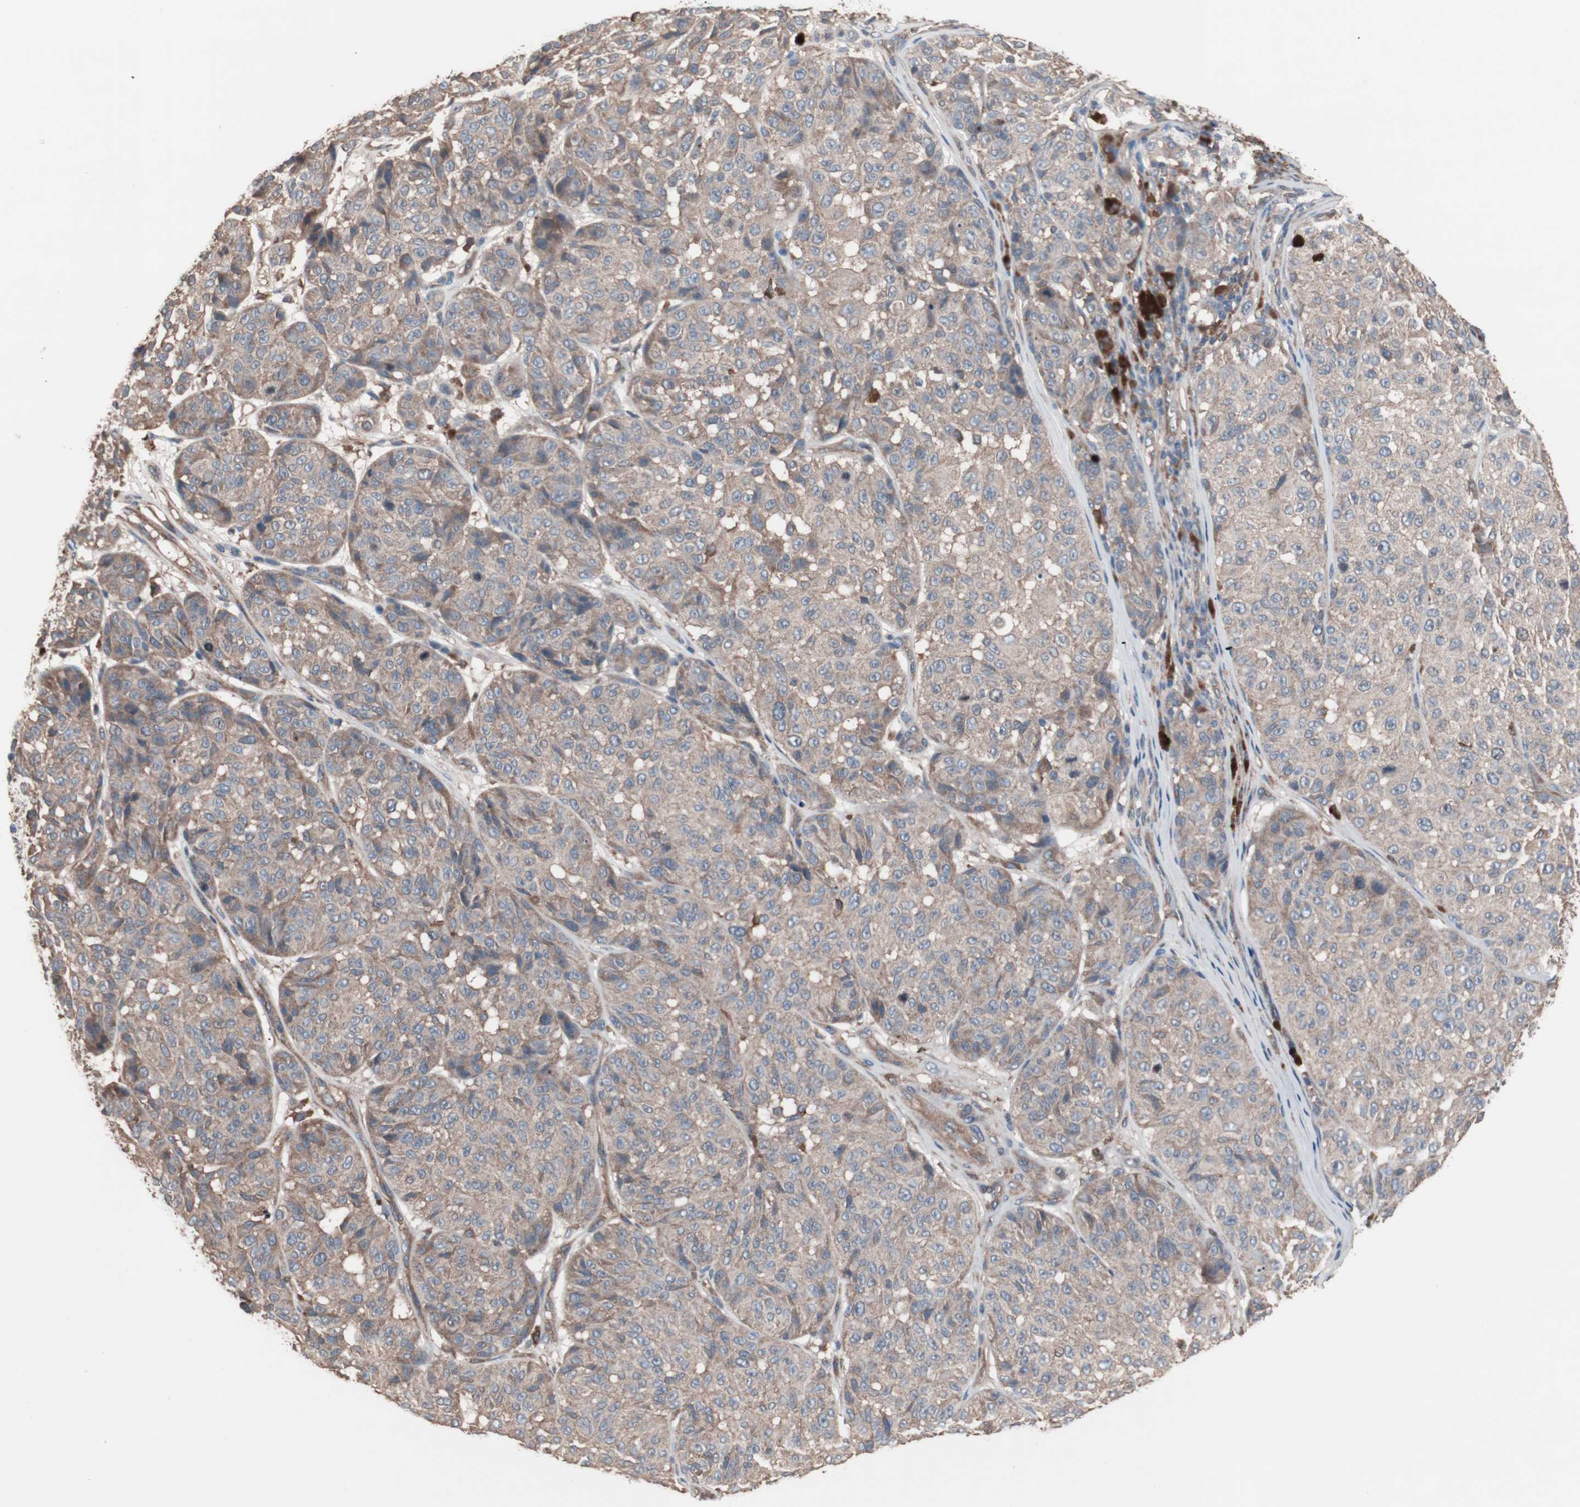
{"staining": {"intensity": "moderate", "quantity": ">75%", "location": "cytoplasmic/membranous"}, "tissue": "melanoma", "cell_type": "Tumor cells", "image_type": "cancer", "snomed": [{"axis": "morphology", "description": "Malignant melanoma, NOS"}, {"axis": "topography", "description": "Skin"}], "caption": "DAB (3,3'-diaminobenzidine) immunohistochemical staining of melanoma reveals moderate cytoplasmic/membranous protein positivity in approximately >75% of tumor cells. (Brightfield microscopy of DAB IHC at high magnification).", "gene": "ATG7", "patient": {"sex": "female", "age": 46}}